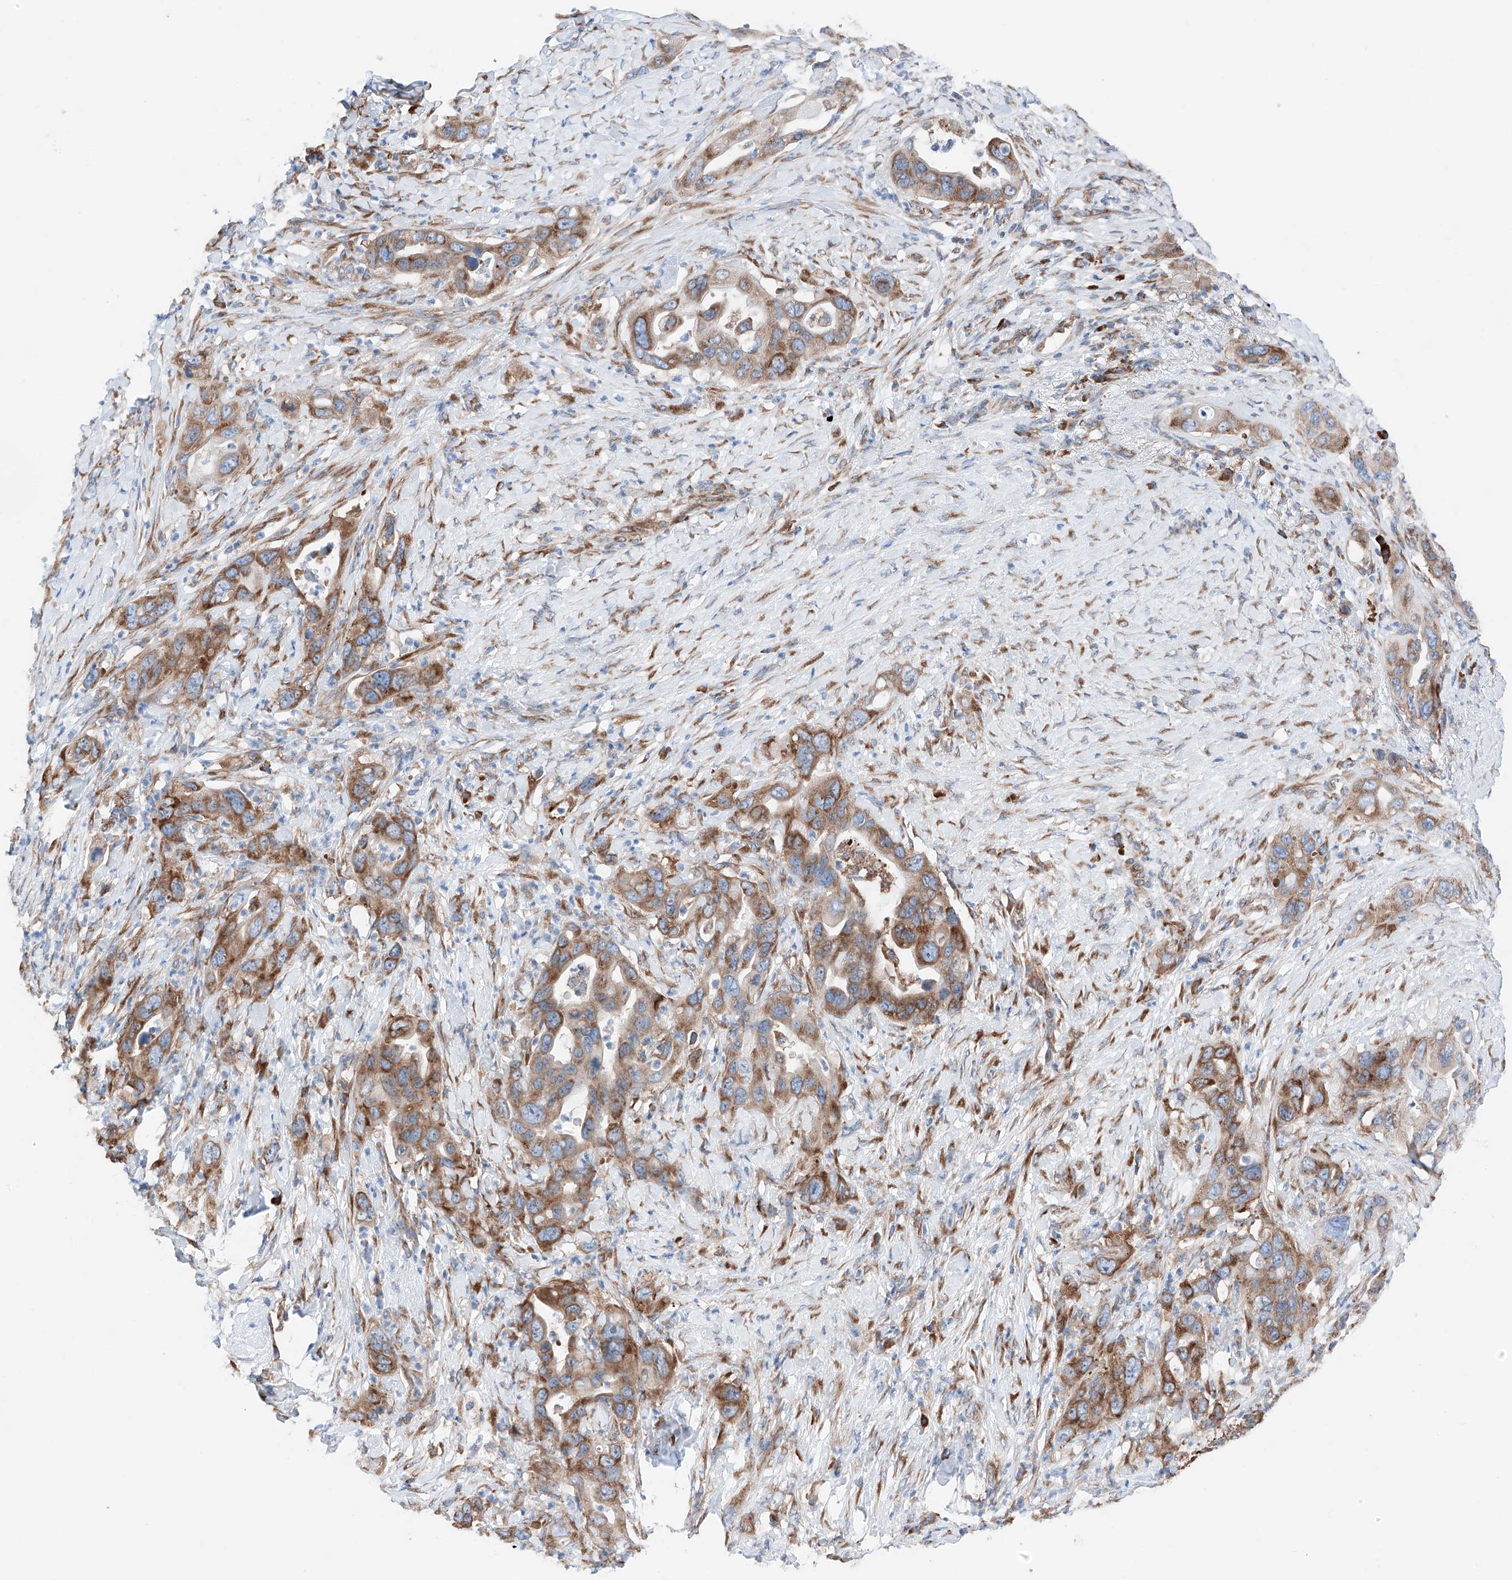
{"staining": {"intensity": "moderate", "quantity": ">75%", "location": "cytoplasmic/membranous"}, "tissue": "pancreatic cancer", "cell_type": "Tumor cells", "image_type": "cancer", "snomed": [{"axis": "morphology", "description": "Adenocarcinoma, NOS"}, {"axis": "topography", "description": "Pancreas"}], "caption": "Pancreatic adenocarcinoma stained with immunohistochemistry (IHC) displays moderate cytoplasmic/membranous staining in approximately >75% of tumor cells.", "gene": "CRELD1", "patient": {"sex": "female", "age": 71}}